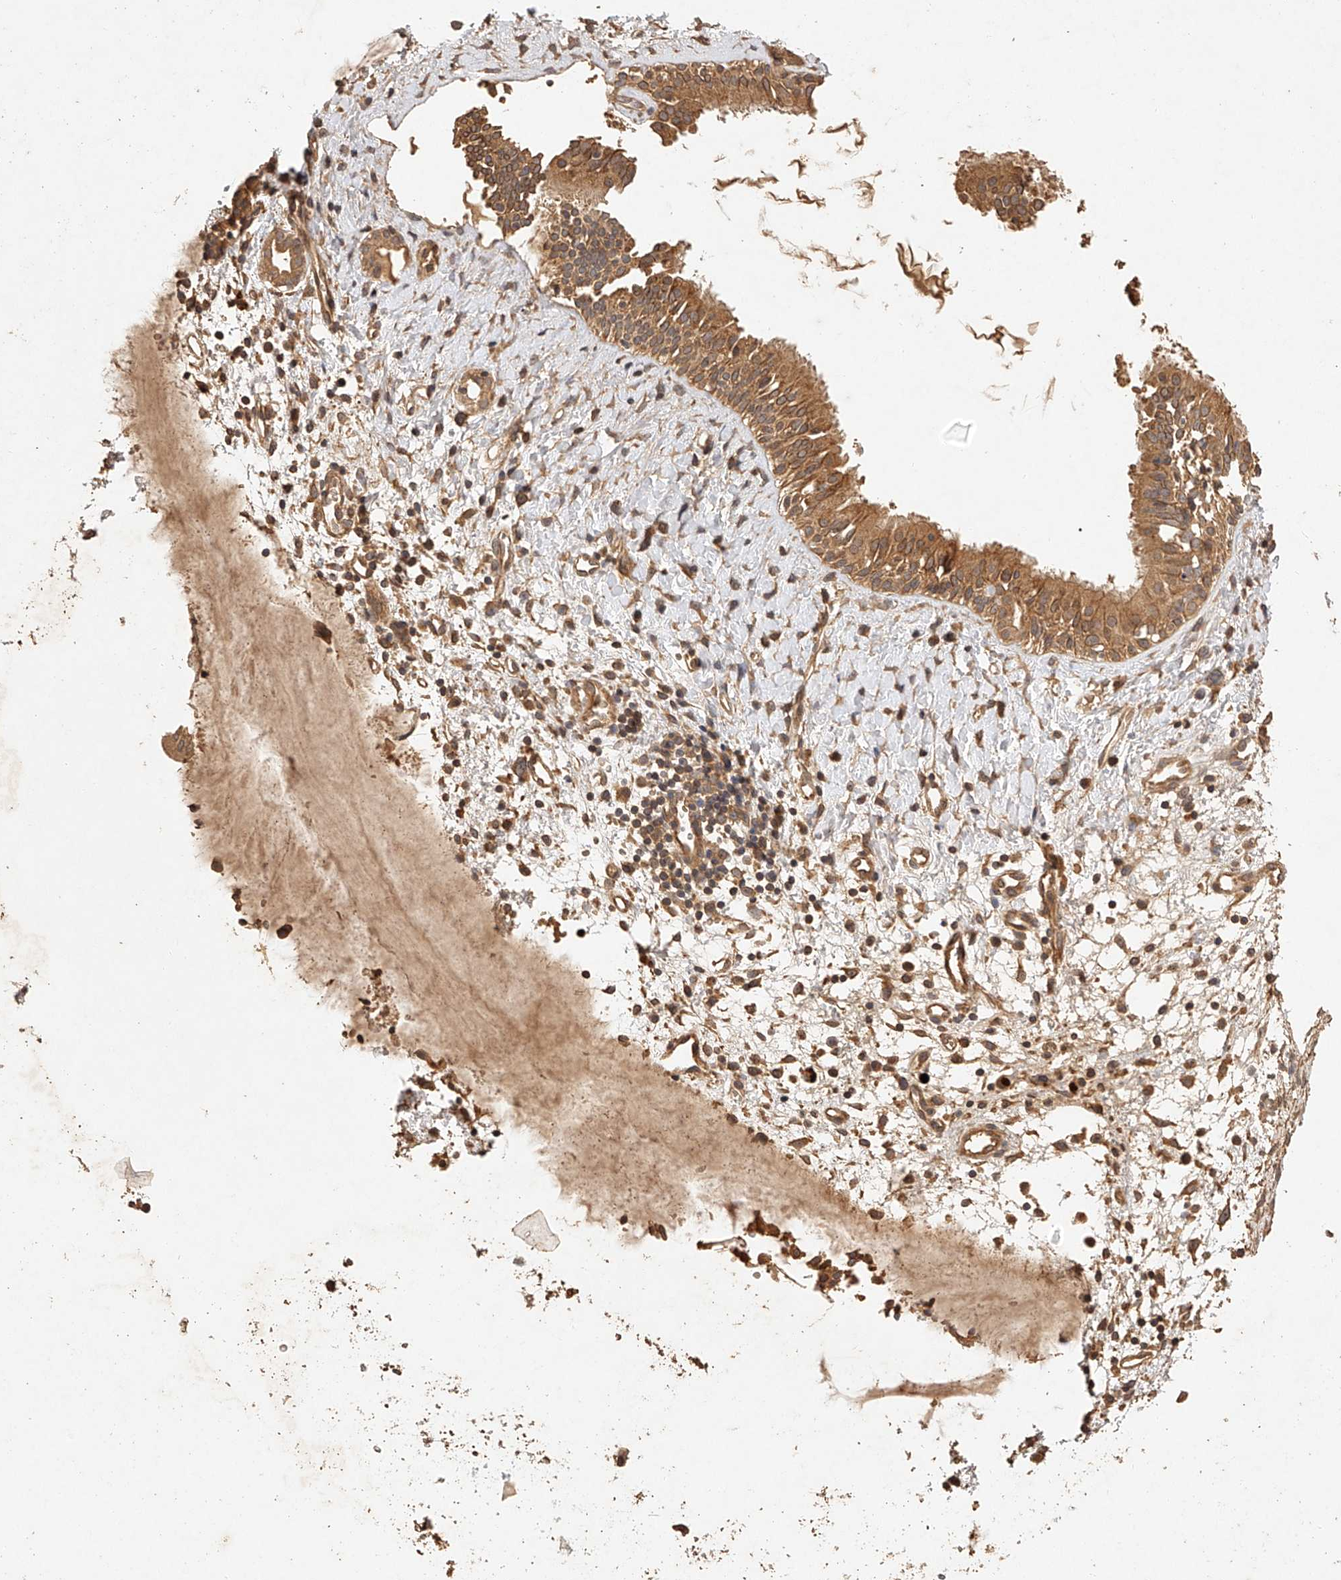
{"staining": {"intensity": "moderate", "quantity": ">75%", "location": "cytoplasmic/membranous"}, "tissue": "nasopharynx", "cell_type": "Respiratory epithelial cells", "image_type": "normal", "snomed": [{"axis": "morphology", "description": "Normal tissue, NOS"}, {"axis": "topography", "description": "Nasopharynx"}], "caption": "Immunohistochemistry (IHC) histopathology image of unremarkable human nasopharynx stained for a protein (brown), which reveals medium levels of moderate cytoplasmic/membranous staining in approximately >75% of respiratory epithelial cells.", "gene": "NSMAF", "patient": {"sex": "male", "age": 22}}